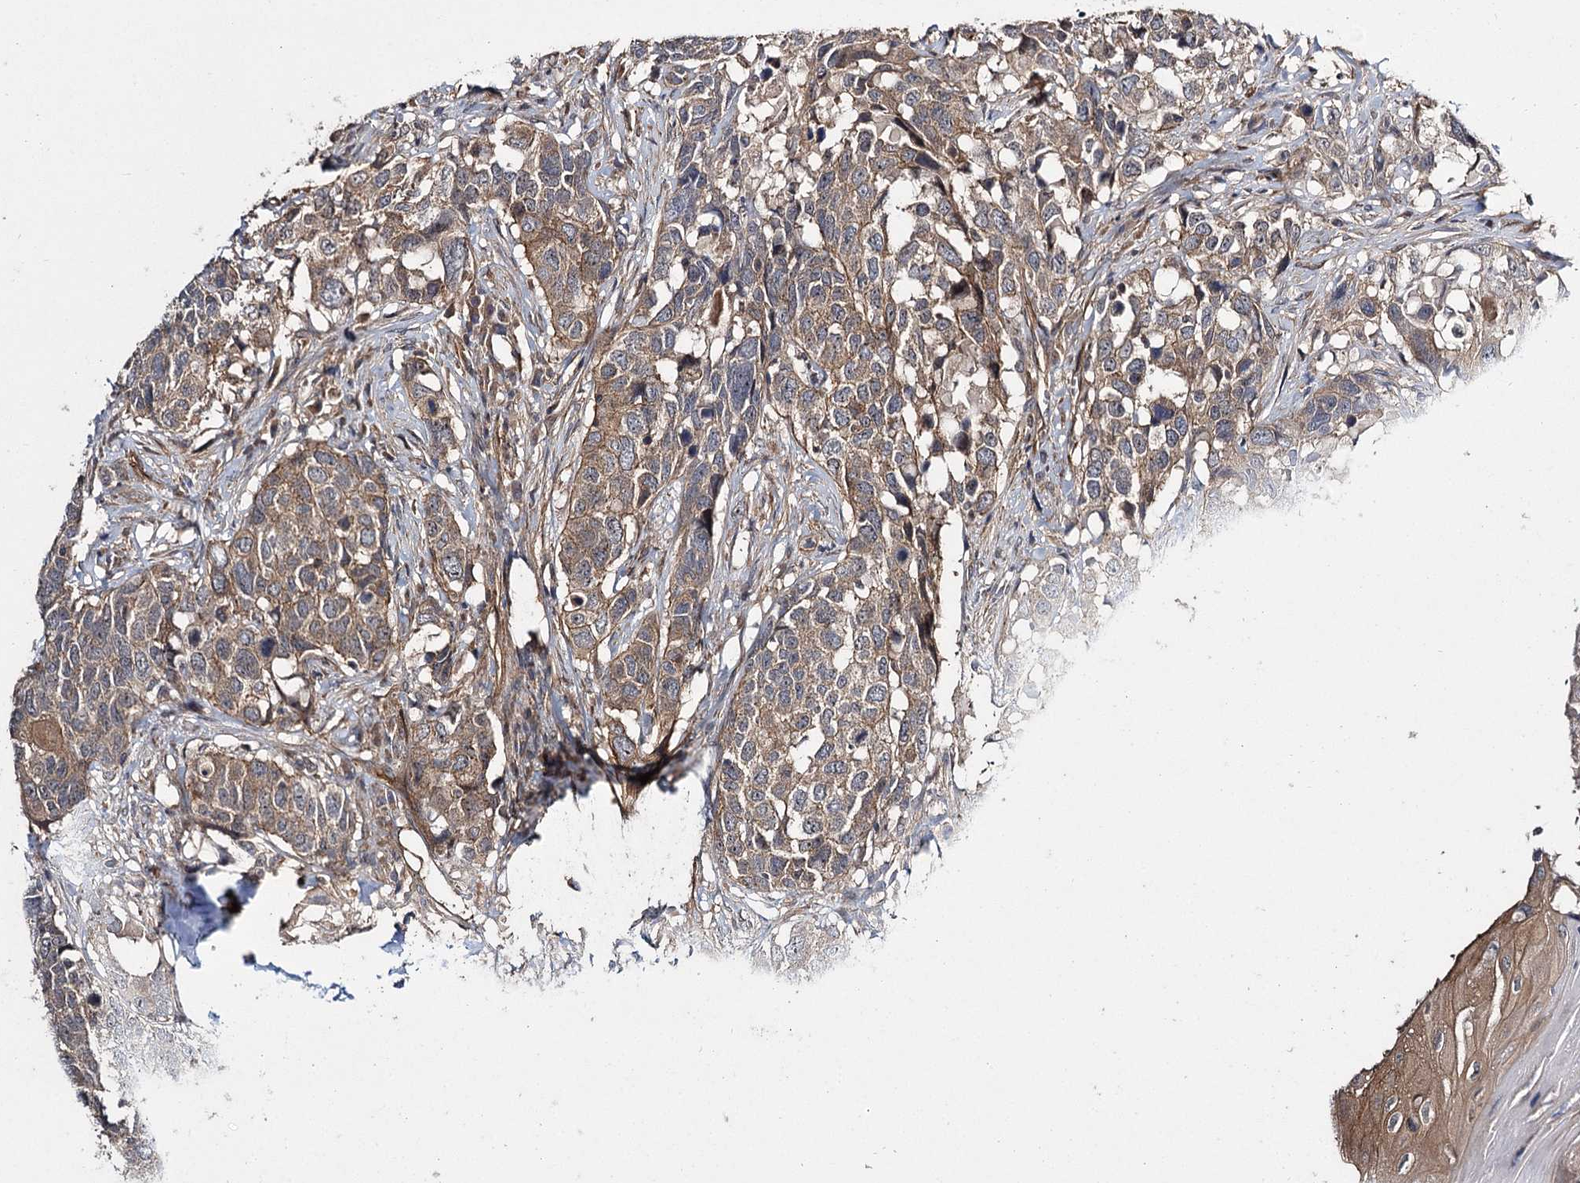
{"staining": {"intensity": "moderate", "quantity": ">75%", "location": "cytoplasmic/membranous"}, "tissue": "head and neck cancer", "cell_type": "Tumor cells", "image_type": "cancer", "snomed": [{"axis": "morphology", "description": "Squamous cell carcinoma, NOS"}, {"axis": "topography", "description": "Head-Neck"}], "caption": "The image shows a brown stain indicating the presence of a protein in the cytoplasmic/membranous of tumor cells in squamous cell carcinoma (head and neck).", "gene": "MYO1C", "patient": {"sex": "male", "age": 66}}